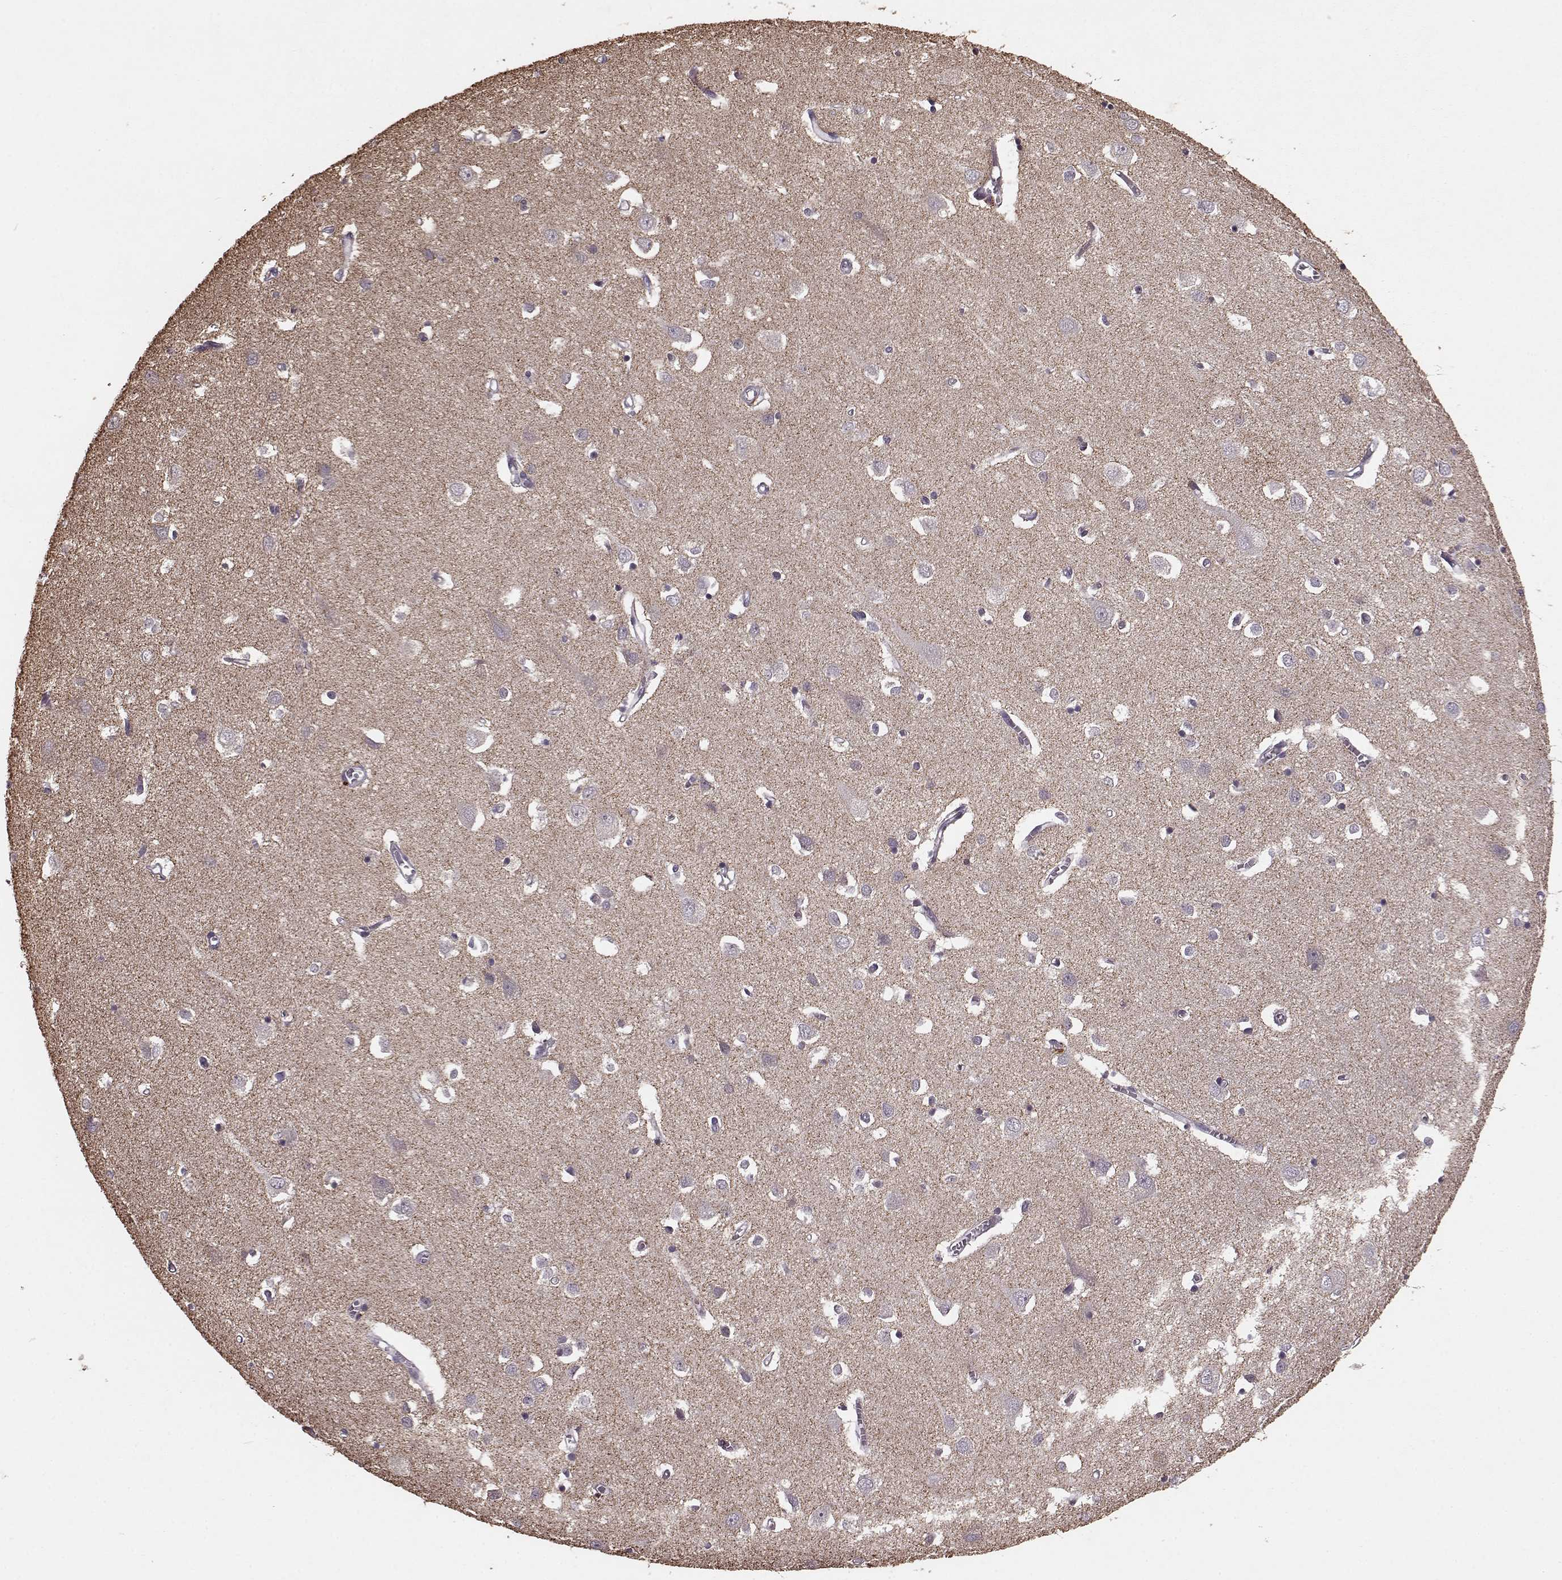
{"staining": {"intensity": "negative", "quantity": "none", "location": "none"}, "tissue": "cerebral cortex", "cell_type": "Endothelial cells", "image_type": "normal", "snomed": [{"axis": "morphology", "description": "Normal tissue, NOS"}, {"axis": "topography", "description": "Cerebral cortex"}], "caption": "High power microscopy micrograph of an immunohistochemistry (IHC) micrograph of unremarkable cerebral cortex, revealing no significant expression in endothelial cells.", "gene": "FRRS1L", "patient": {"sex": "male", "age": 70}}